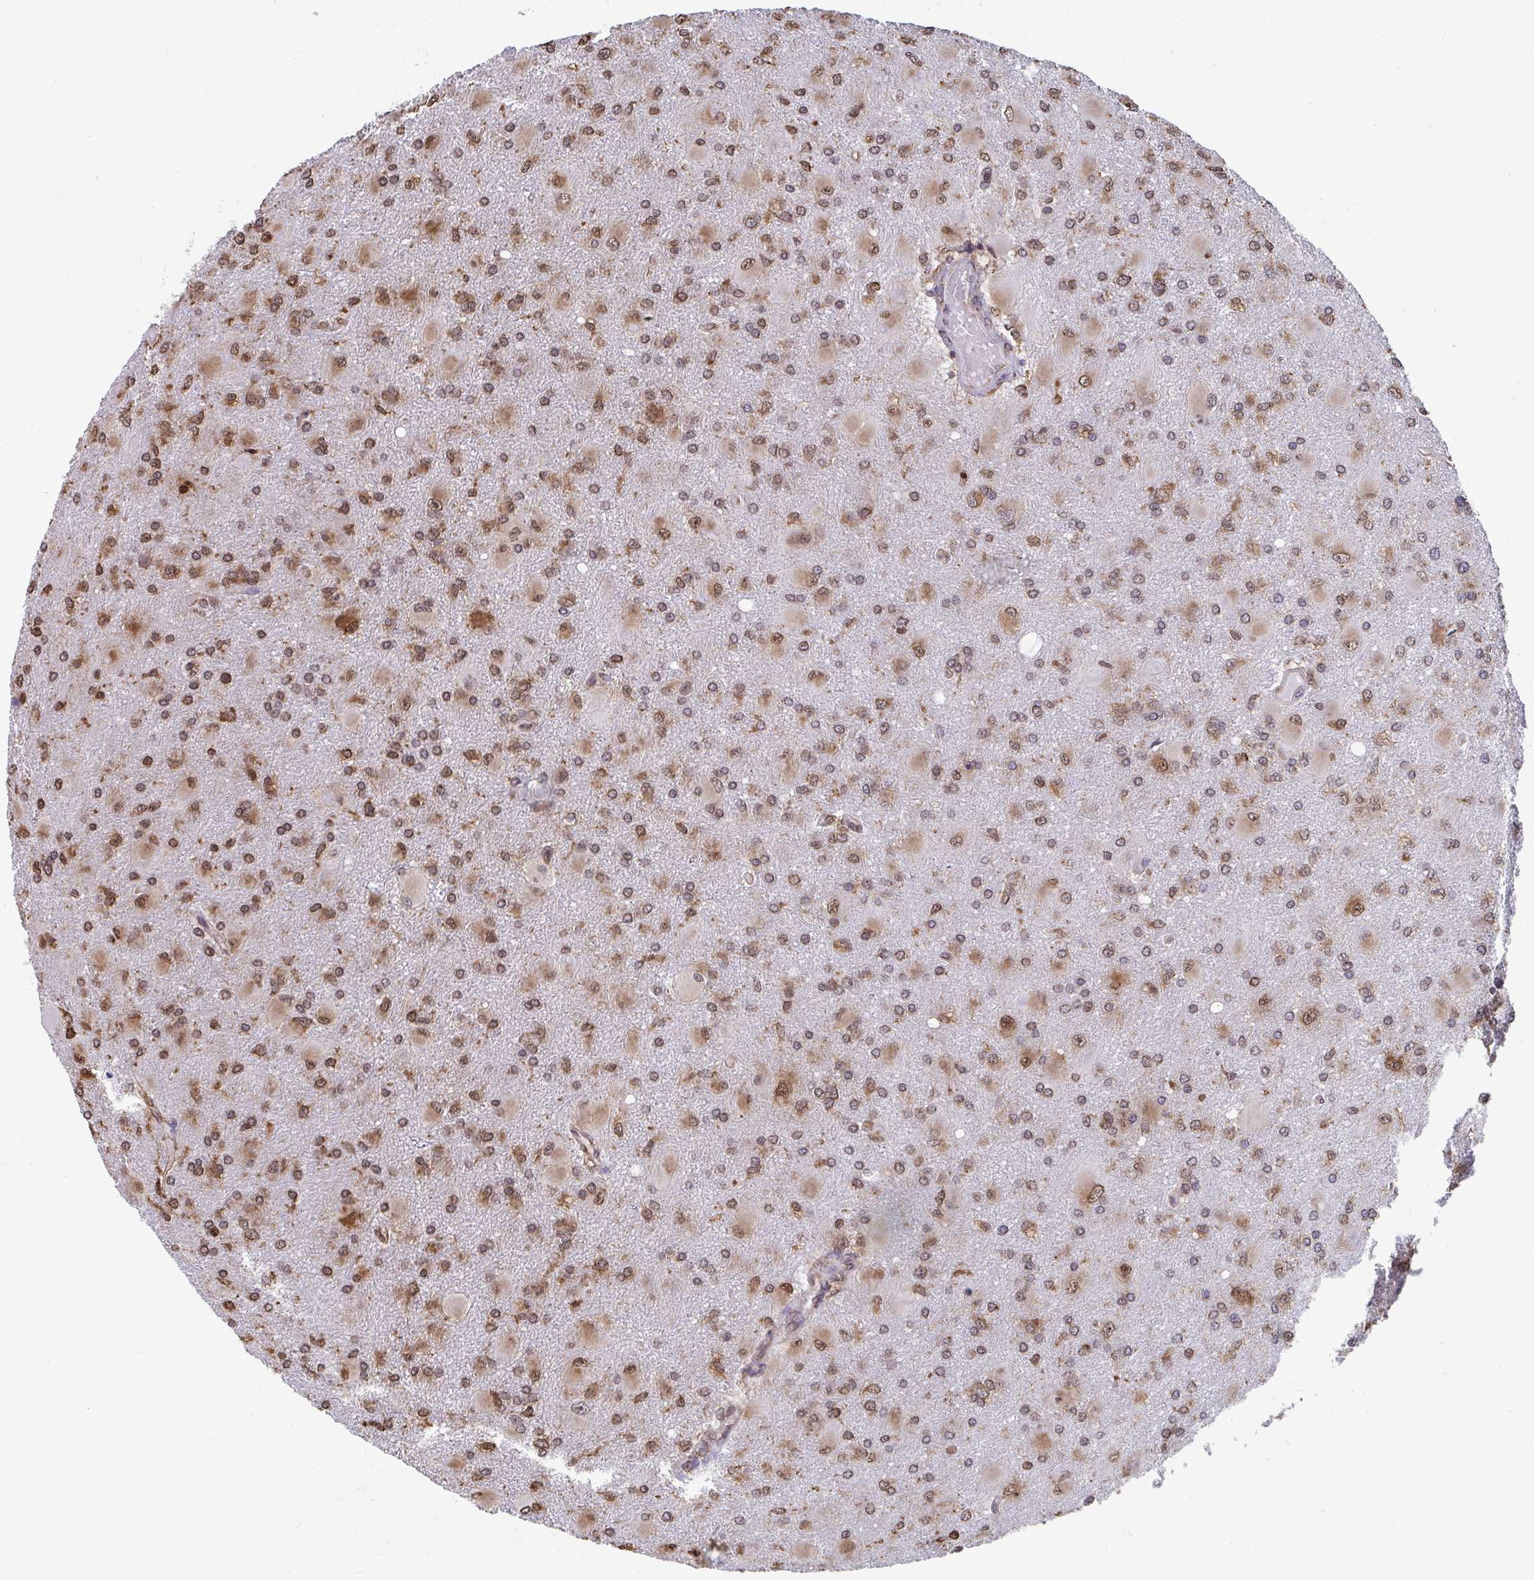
{"staining": {"intensity": "moderate", "quantity": ">75%", "location": "cytoplasmic/membranous"}, "tissue": "glioma", "cell_type": "Tumor cells", "image_type": "cancer", "snomed": [{"axis": "morphology", "description": "Glioma, malignant, High grade"}, {"axis": "topography", "description": "Brain"}], "caption": "A photomicrograph showing moderate cytoplasmic/membranous positivity in approximately >75% of tumor cells in glioma, as visualized by brown immunohistochemical staining.", "gene": "SYNCRIP", "patient": {"sex": "male", "age": 67}}